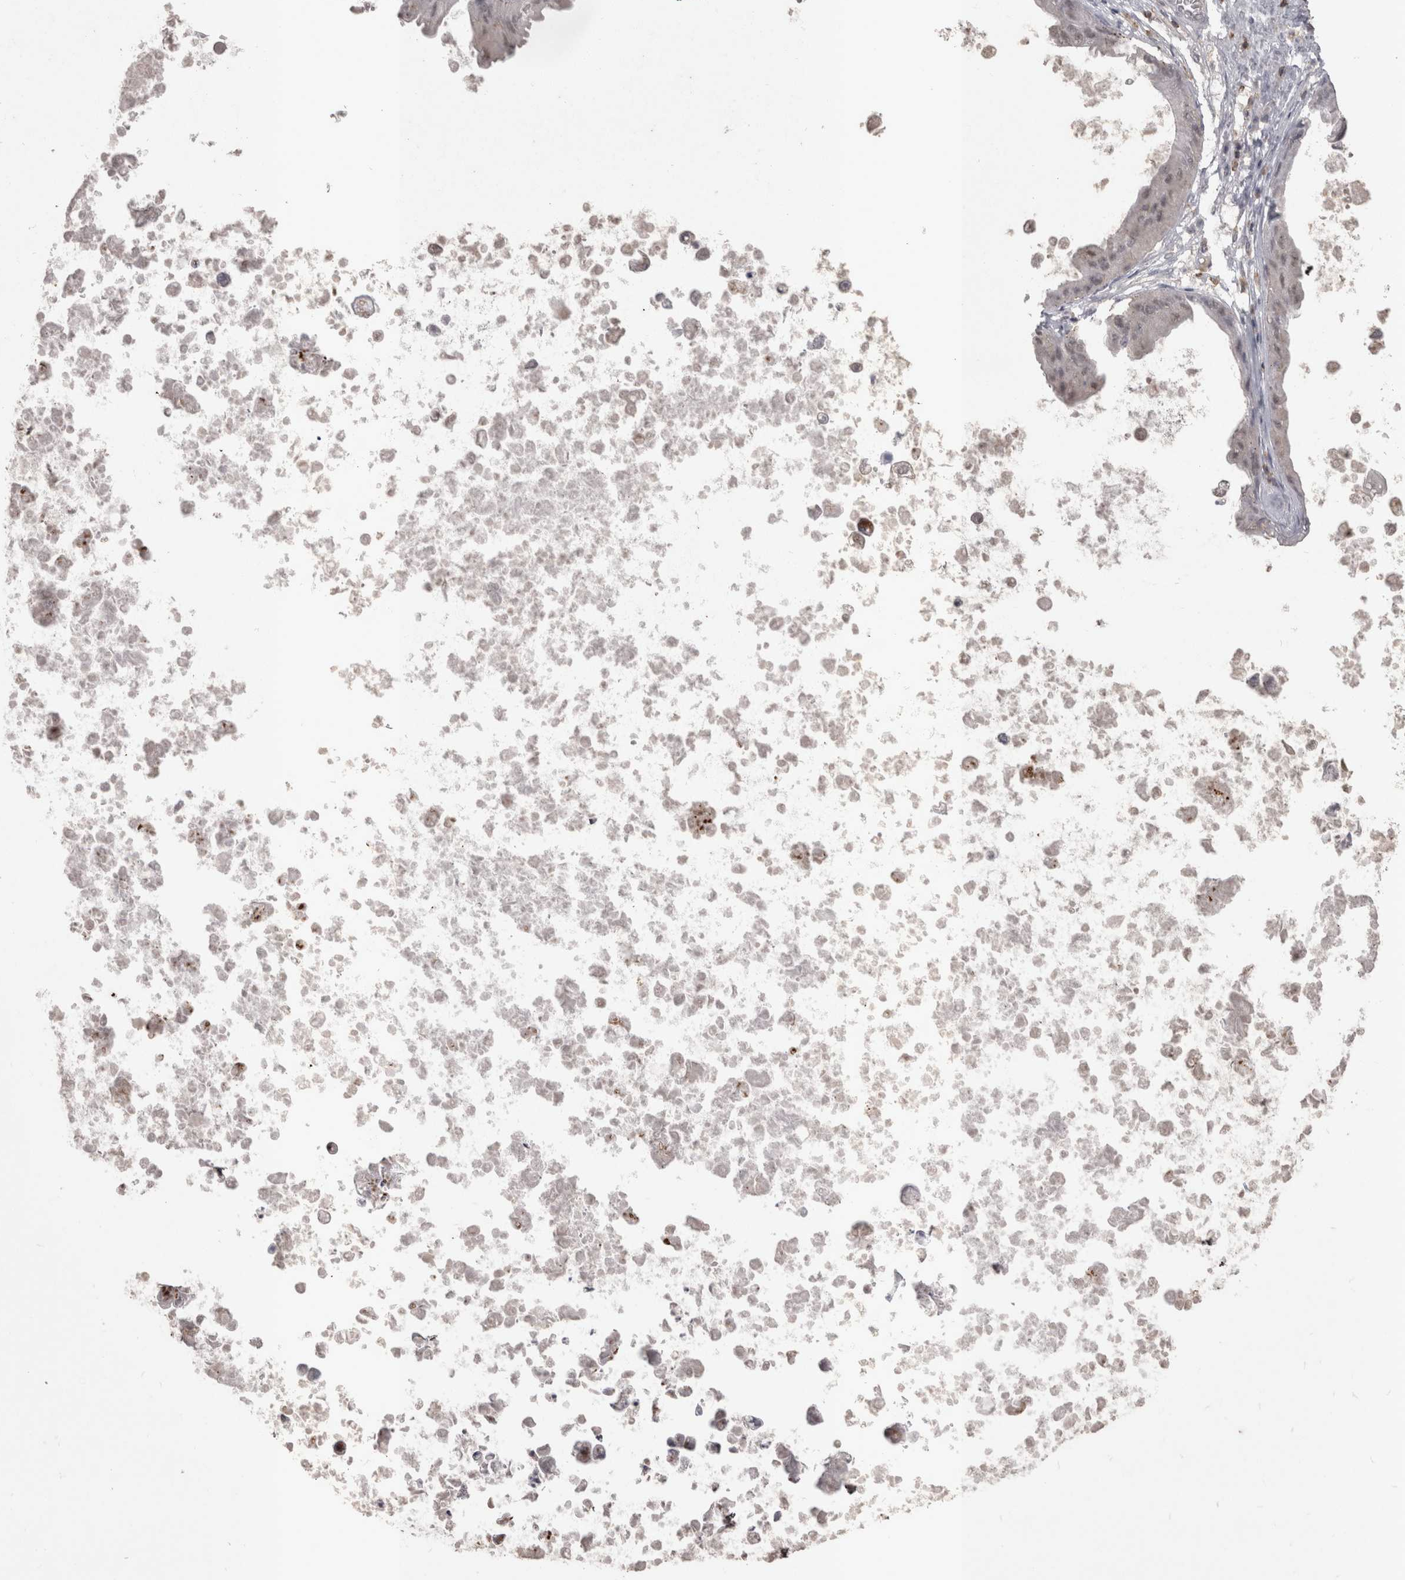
{"staining": {"intensity": "negative", "quantity": "none", "location": "none"}, "tissue": "ovarian cancer", "cell_type": "Tumor cells", "image_type": "cancer", "snomed": [{"axis": "morphology", "description": "Cystadenocarcinoma, mucinous, NOS"}, {"axis": "topography", "description": "Ovary"}], "caption": "A high-resolution micrograph shows IHC staining of mucinous cystadenocarcinoma (ovarian), which demonstrates no significant staining in tumor cells.", "gene": "SKAP1", "patient": {"sex": "female", "age": 37}}